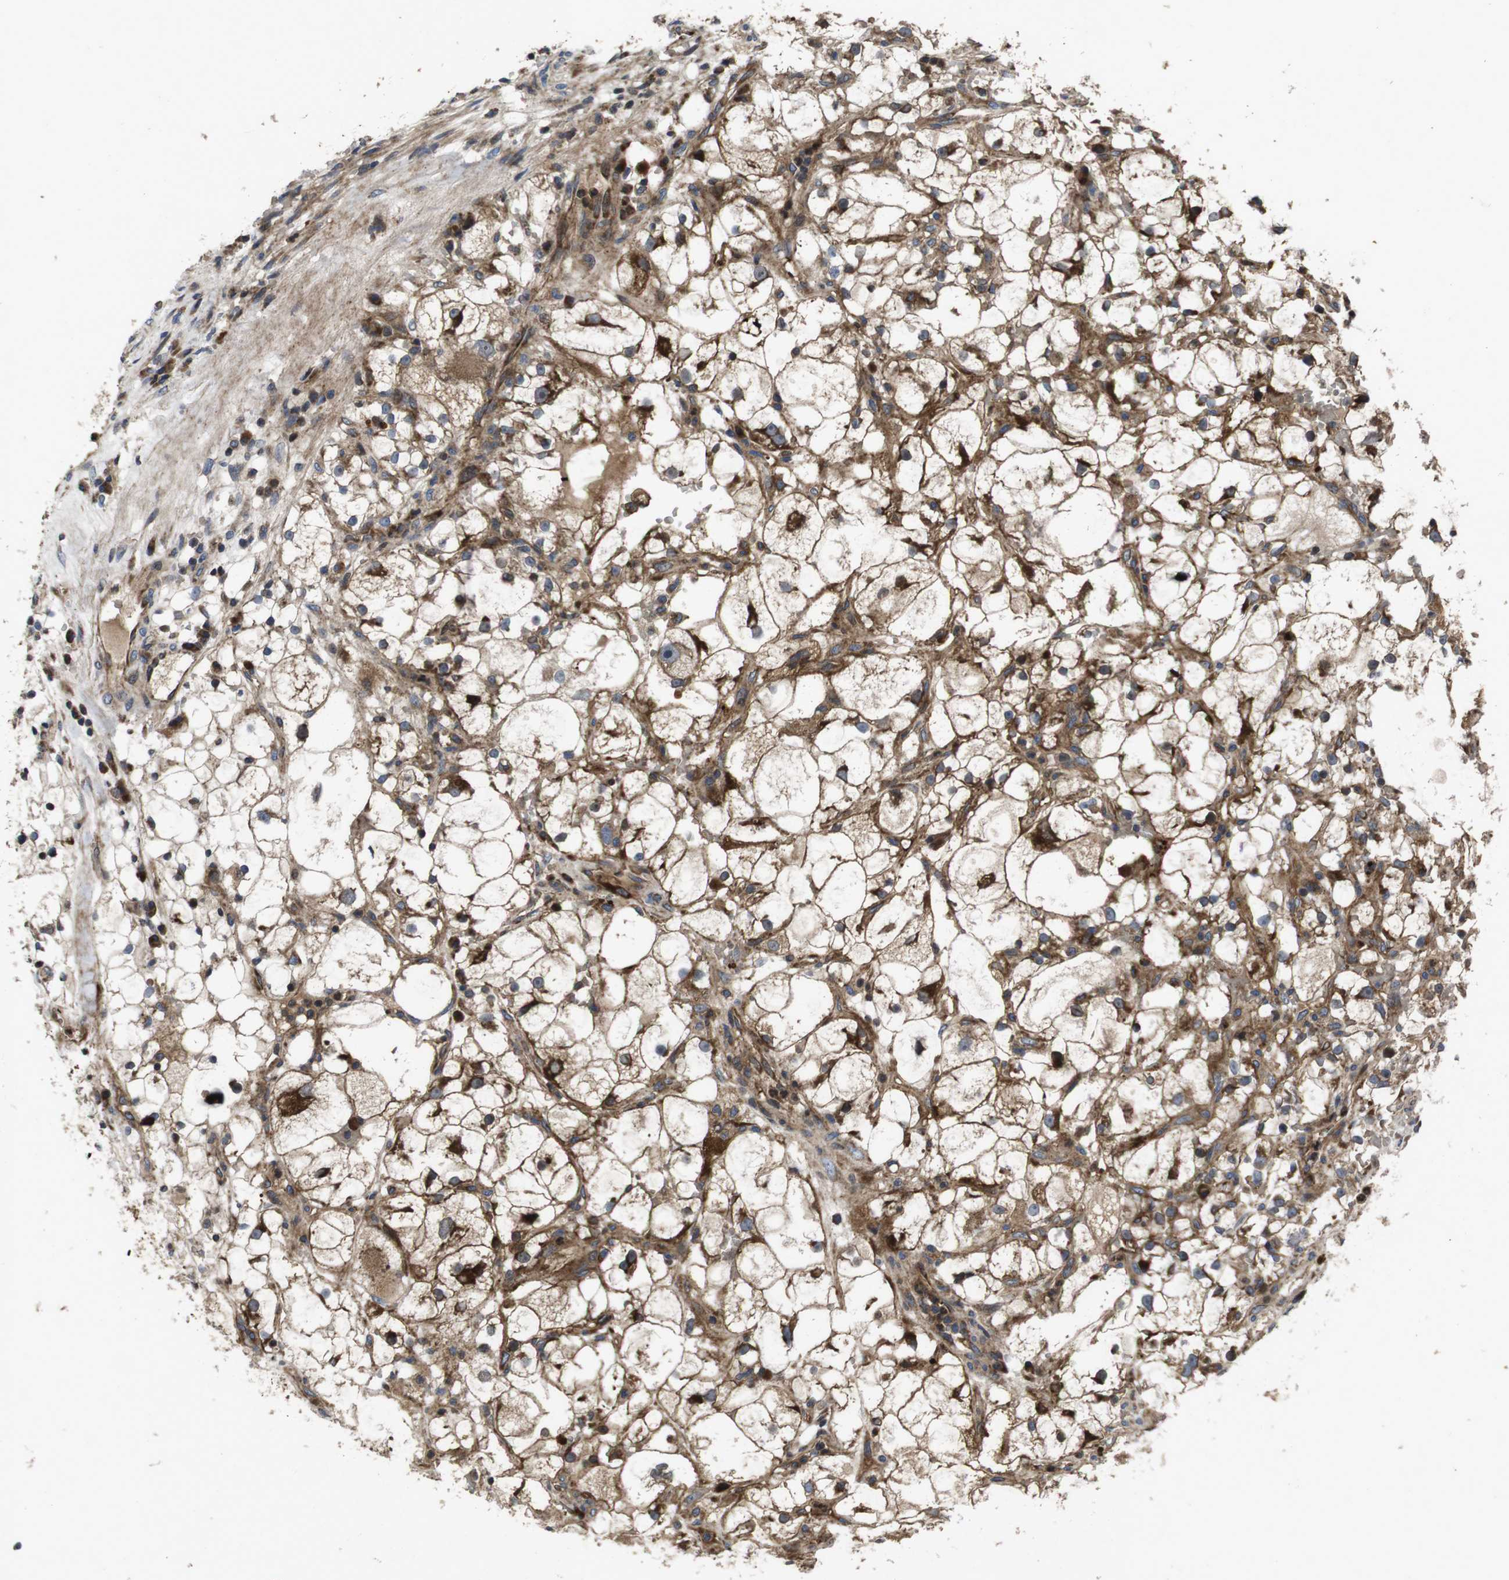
{"staining": {"intensity": "moderate", "quantity": ">75%", "location": "cytoplasmic/membranous"}, "tissue": "renal cancer", "cell_type": "Tumor cells", "image_type": "cancer", "snomed": [{"axis": "morphology", "description": "Adenocarcinoma, NOS"}, {"axis": "topography", "description": "Kidney"}], "caption": "Renal adenocarcinoma was stained to show a protein in brown. There is medium levels of moderate cytoplasmic/membranous positivity in about >75% of tumor cells.", "gene": "SMYD3", "patient": {"sex": "female", "age": 60}}